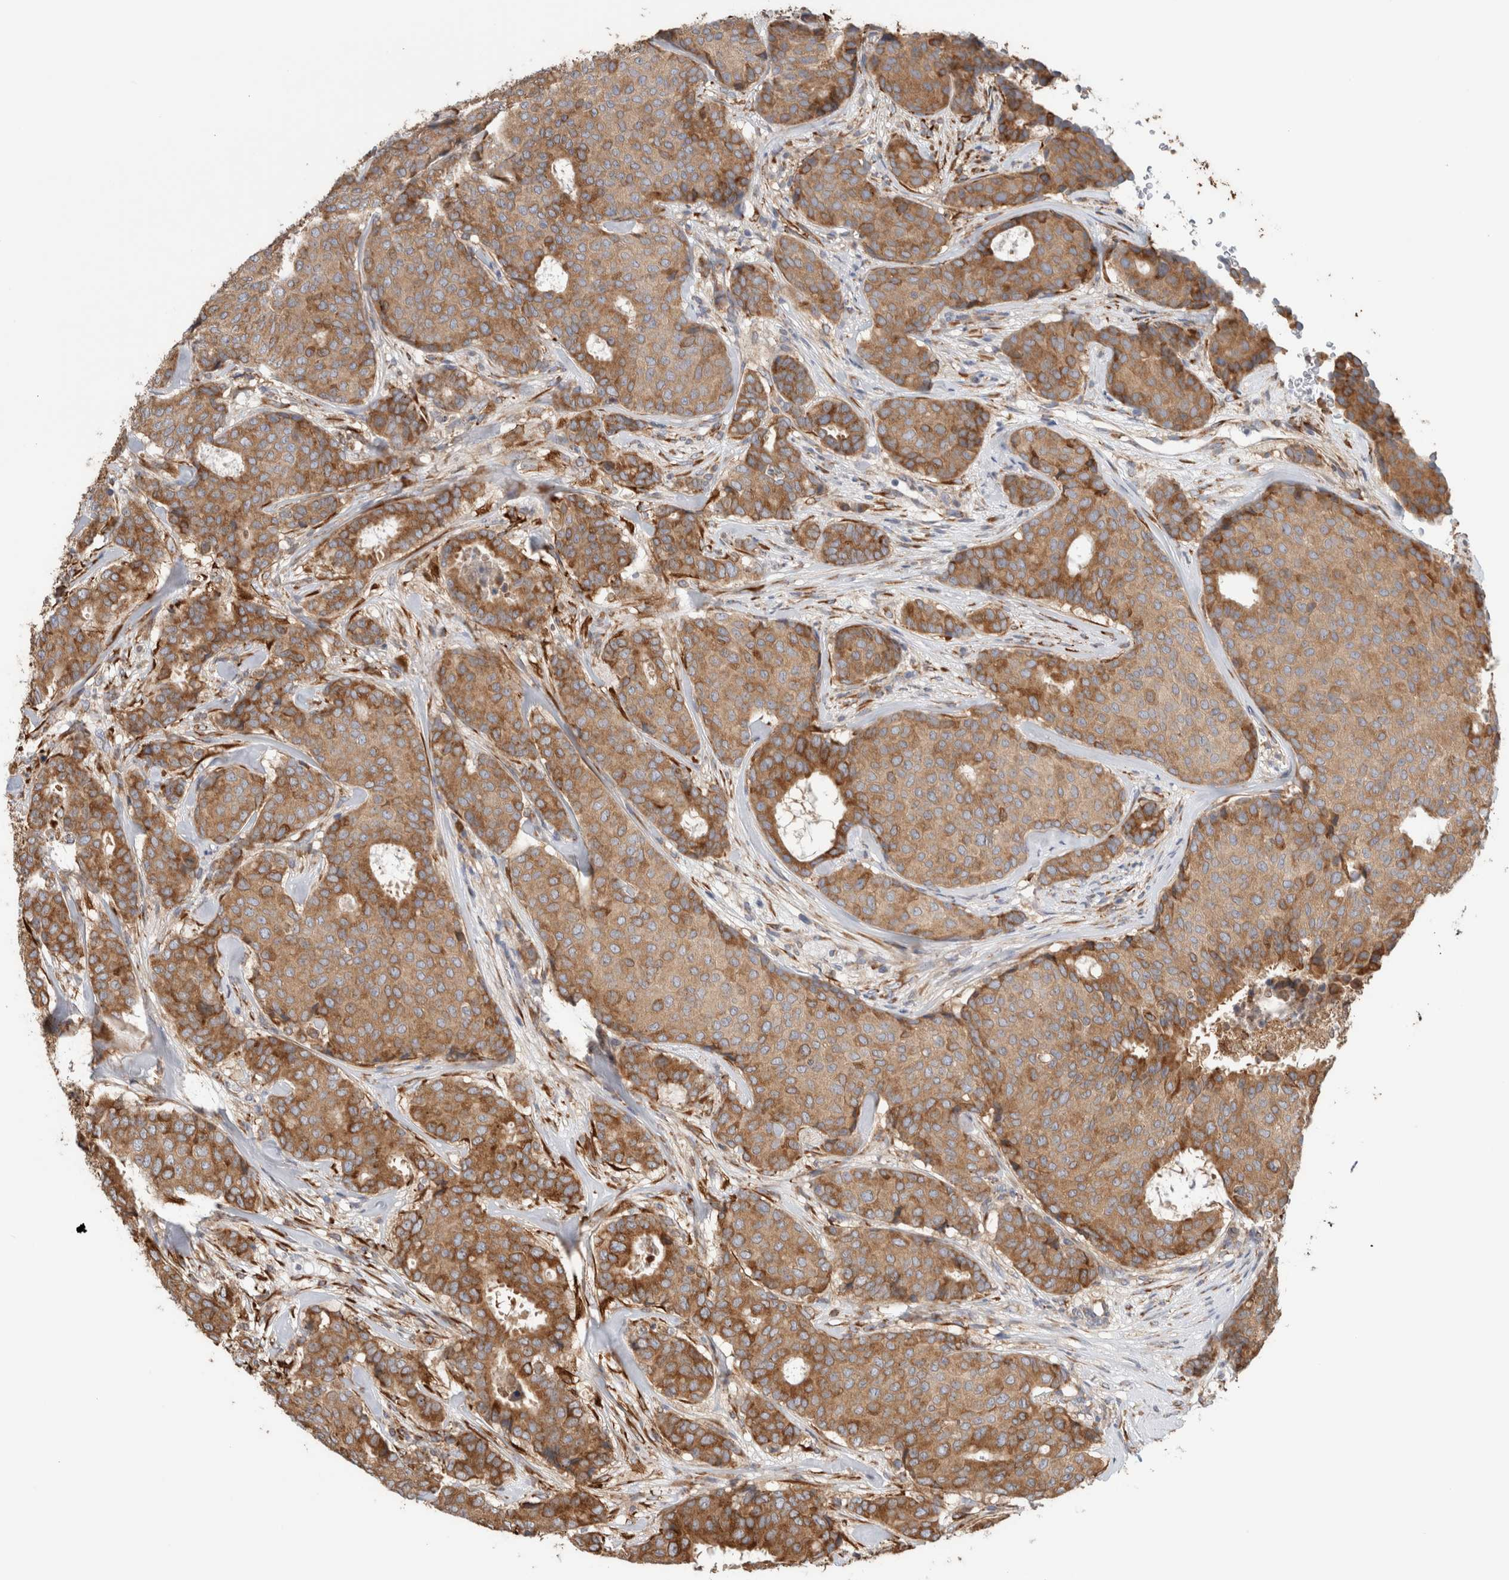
{"staining": {"intensity": "moderate", "quantity": ">75%", "location": "cytoplasmic/membranous"}, "tissue": "breast cancer", "cell_type": "Tumor cells", "image_type": "cancer", "snomed": [{"axis": "morphology", "description": "Duct carcinoma"}, {"axis": "topography", "description": "Breast"}], "caption": "A brown stain shows moderate cytoplasmic/membranous expression of a protein in breast cancer tumor cells. Using DAB (brown) and hematoxylin (blue) stains, captured at high magnification using brightfield microscopy.", "gene": "P4HA1", "patient": {"sex": "female", "age": 75}}